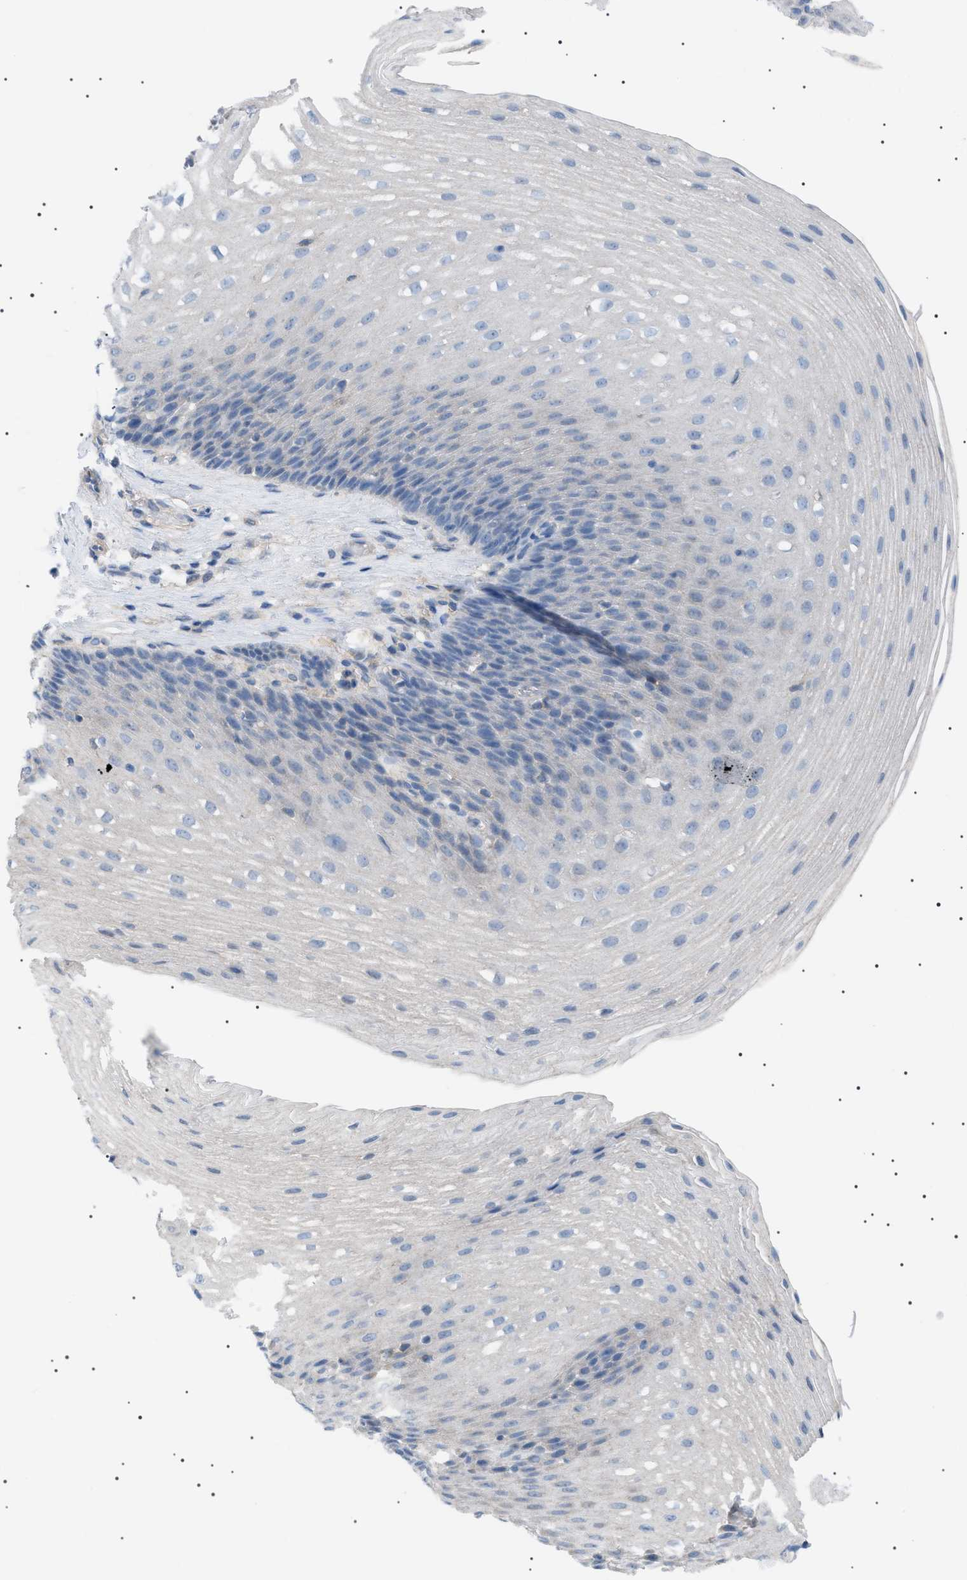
{"staining": {"intensity": "negative", "quantity": "none", "location": "none"}, "tissue": "esophagus", "cell_type": "Squamous epithelial cells", "image_type": "normal", "snomed": [{"axis": "morphology", "description": "Normal tissue, NOS"}, {"axis": "topography", "description": "Esophagus"}], "caption": "This is a image of immunohistochemistry staining of benign esophagus, which shows no staining in squamous epithelial cells.", "gene": "ADAMTS1", "patient": {"sex": "male", "age": 48}}